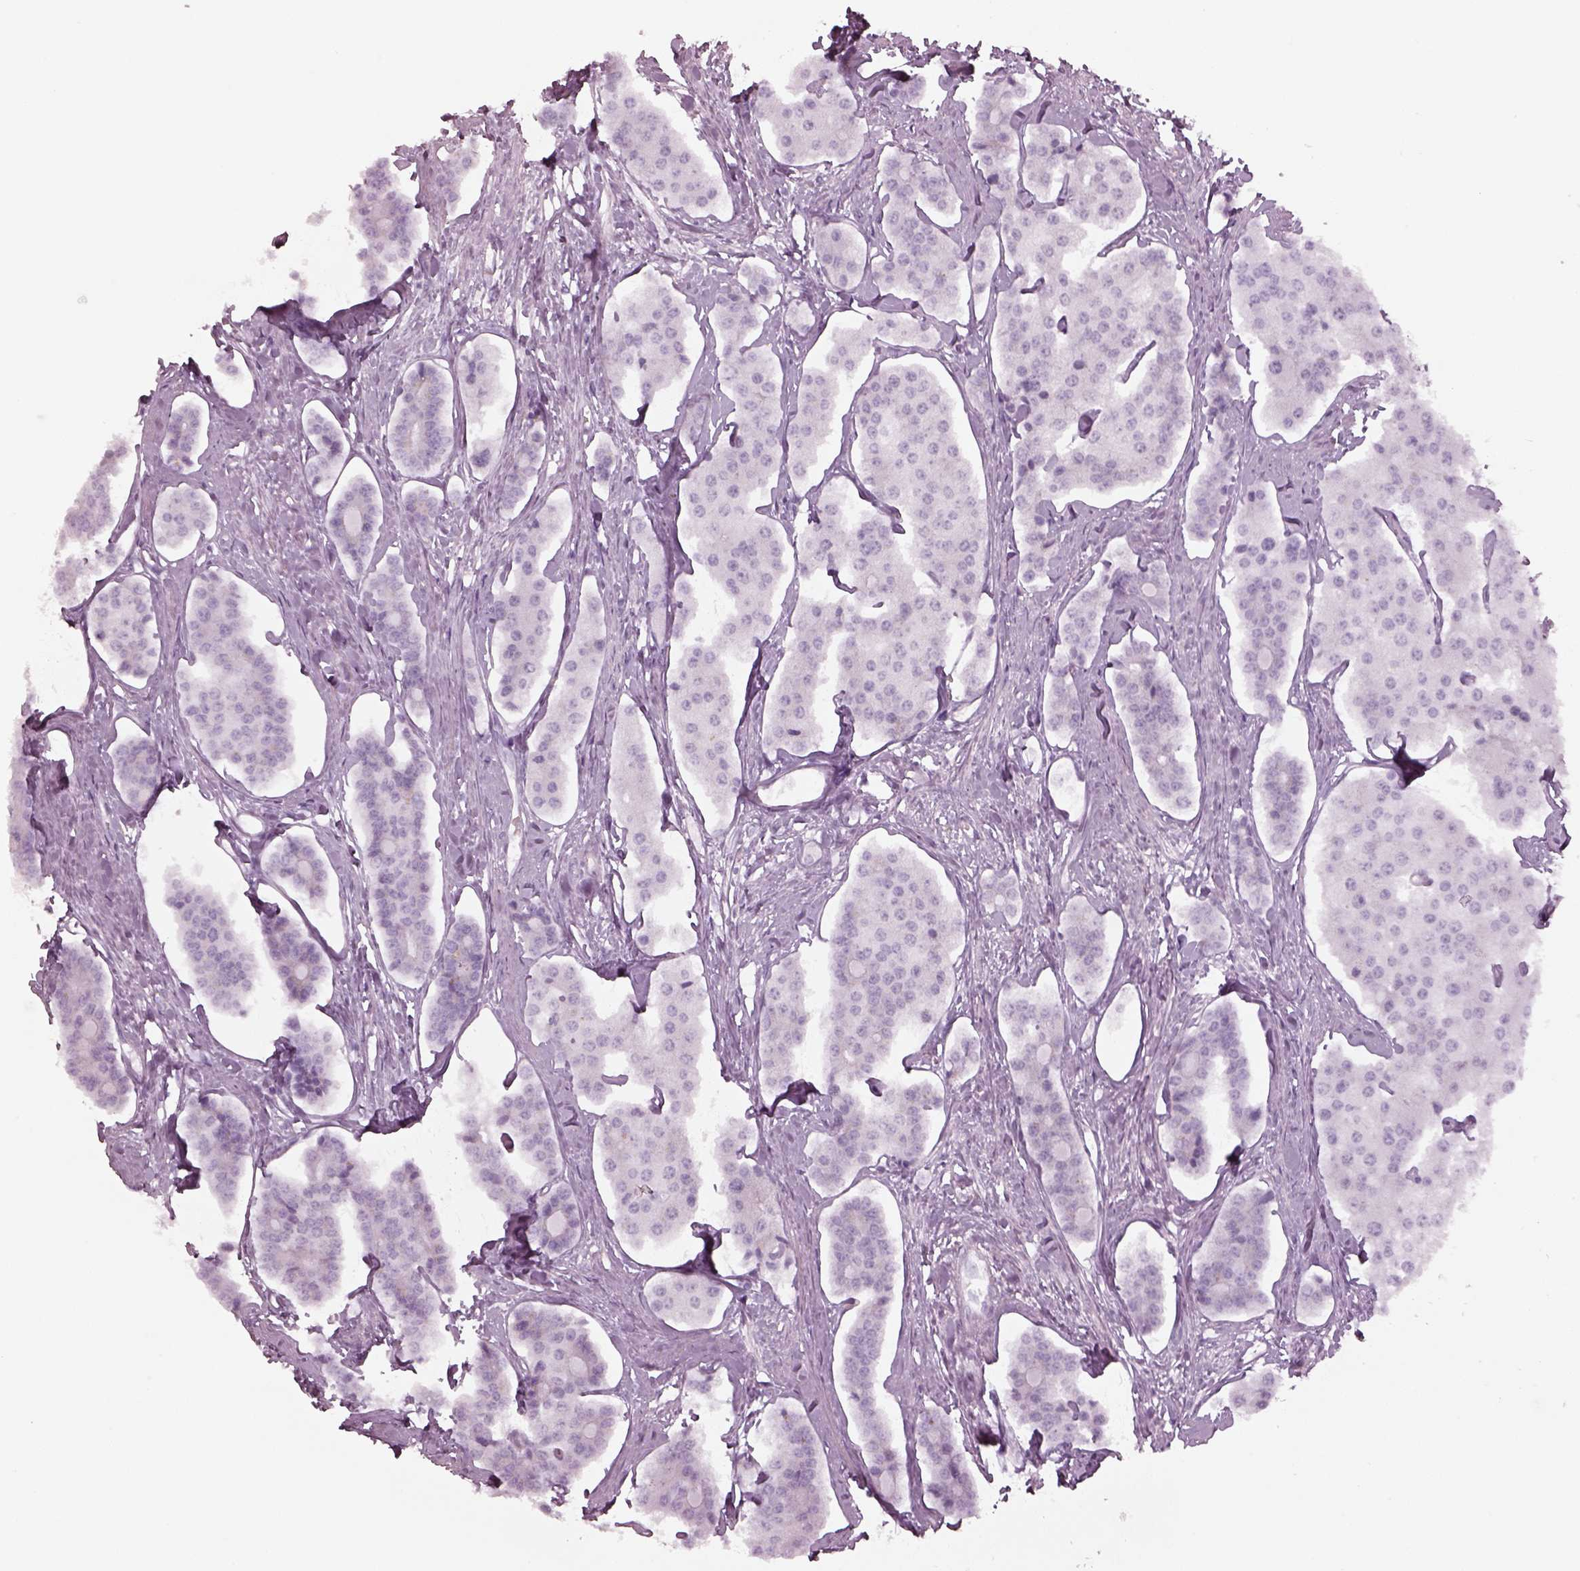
{"staining": {"intensity": "negative", "quantity": "none", "location": "none"}, "tissue": "carcinoid", "cell_type": "Tumor cells", "image_type": "cancer", "snomed": [{"axis": "morphology", "description": "Carcinoid, malignant, NOS"}, {"axis": "topography", "description": "Small intestine"}], "caption": "A micrograph of malignant carcinoid stained for a protein shows no brown staining in tumor cells.", "gene": "SPATA6L", "patient": {"sex": "female", "age": 65}}